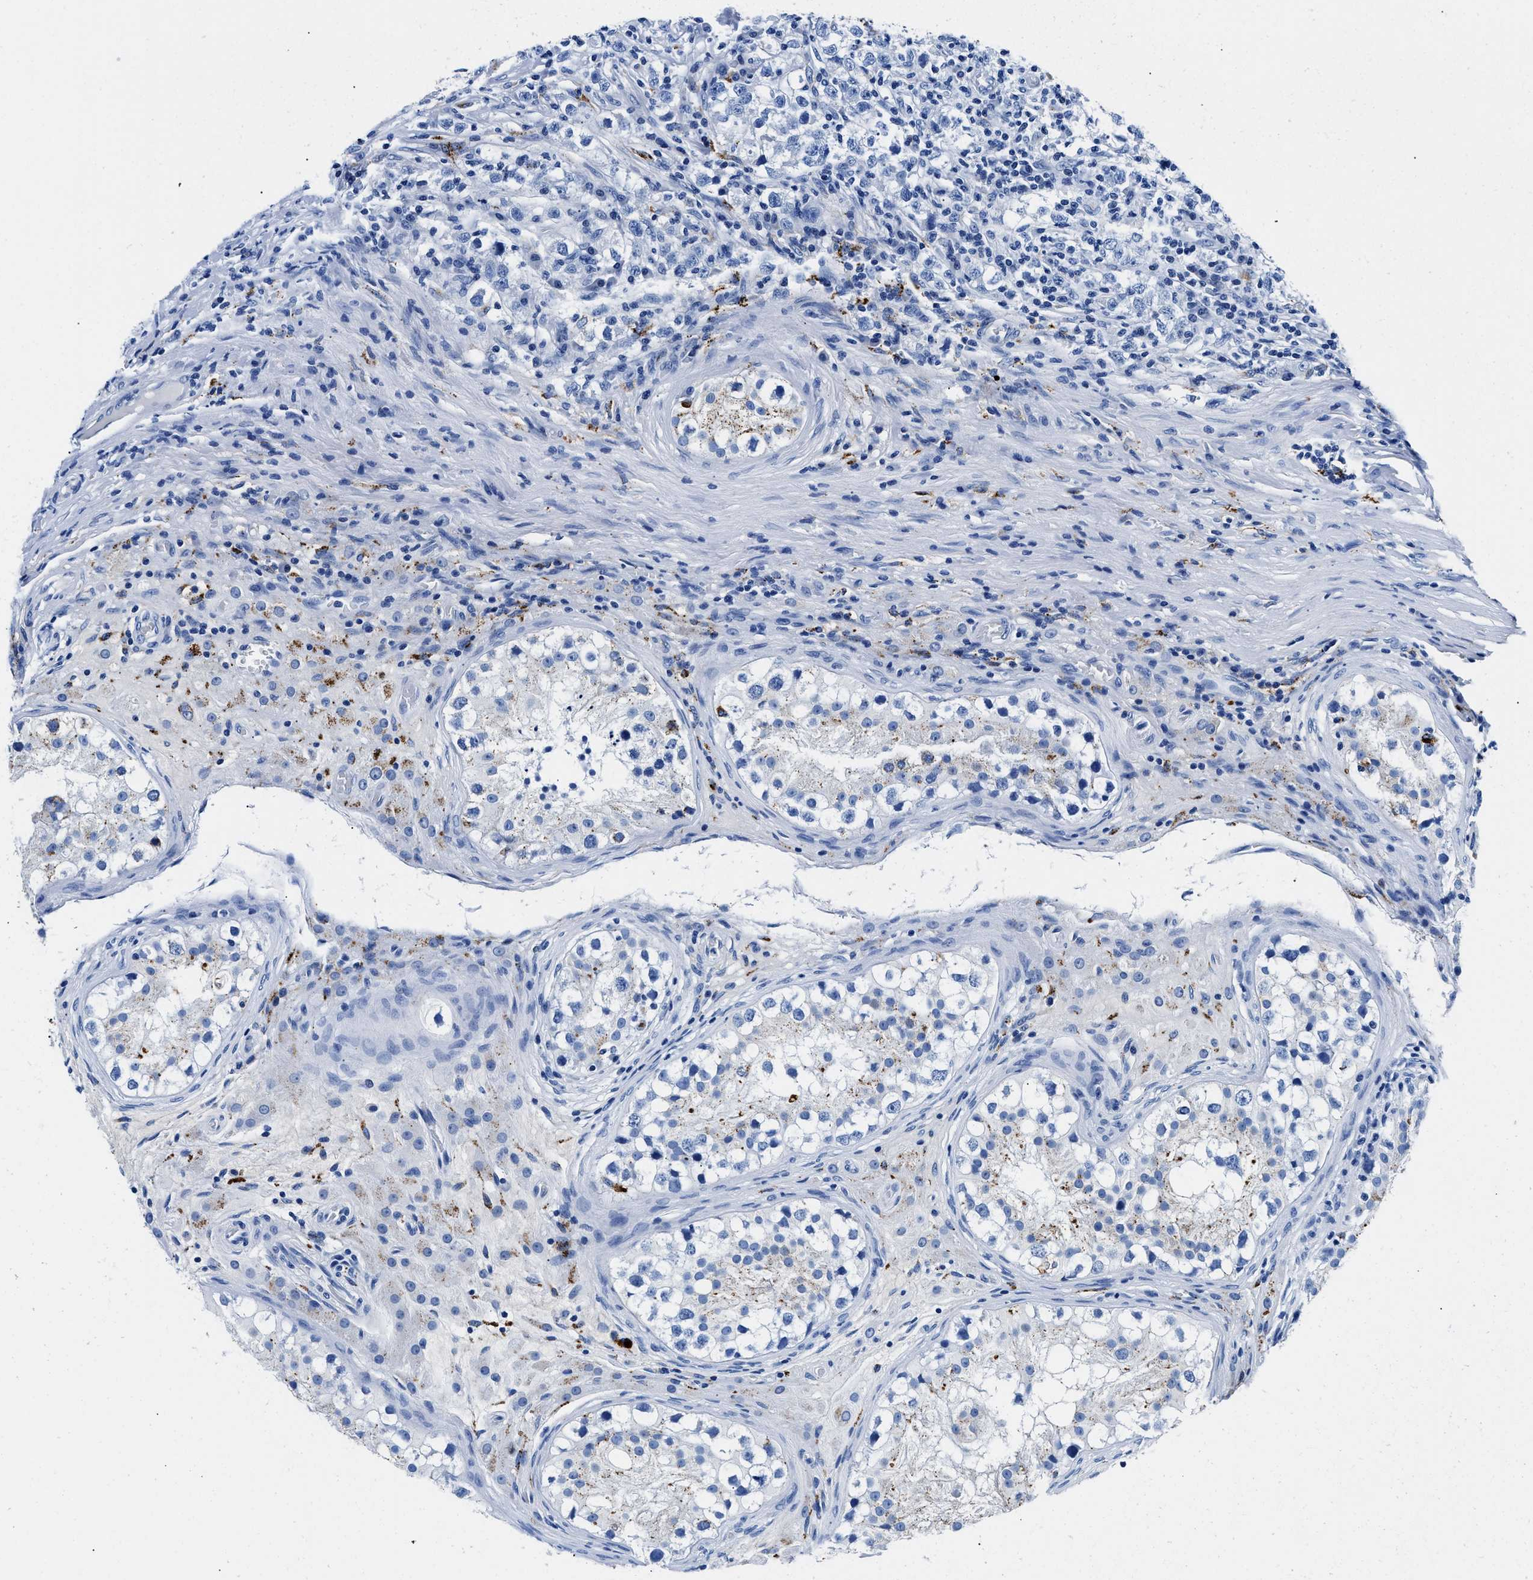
{"staining": {"intensity": "negative", "quantity": "none", "location": "none"}, "tissue": "testis cancer", "cell_type": "Tumor cells", "image_type": "cancer", "snomed": [{"axis": "morphology", "description": "Carcinoma, Embryonal, NOS"}, {"axis": "topography", "description": "Testis"}], "caption": "A high-resolution image shows immunohistochemistry (IHC) staining of embryonal carcinoma (testis), which exhibits no significant expression in tumor cells.", "gene": "OR14K1", "patient": {"sex": "male", "age": 21}}